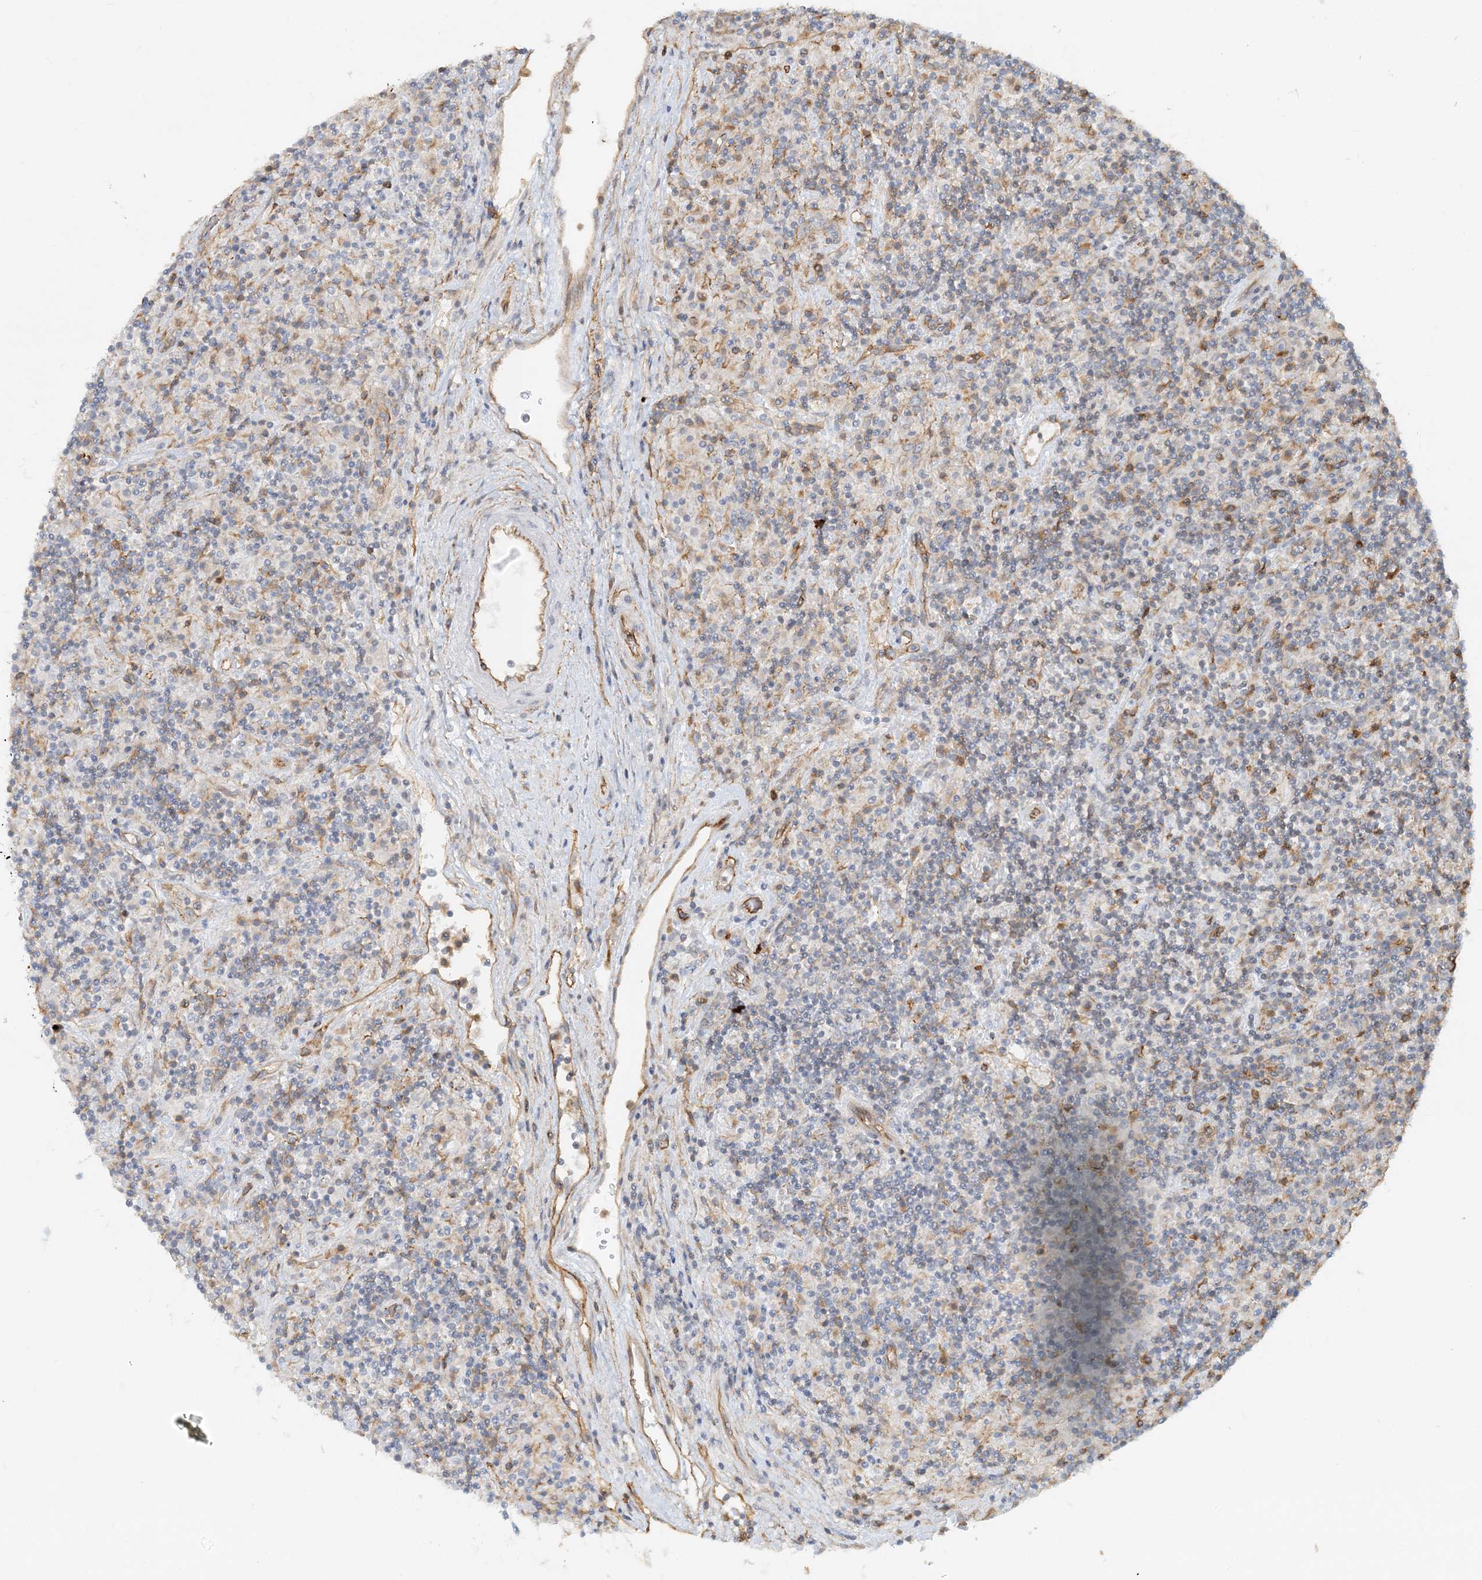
{"staining": {"intensity": "weak", "quantity": "<25%", "location": "cytoplasmic/membranous"}, "tissue": "lymphoma", "cell_type": "Tumor cells", "image_type": "cancer", "snomed": [{"axis": "morphology", "description": "Hodgkin's disease, NOS"}, {"axis": "topography", "description": "Lymph node"}], "caption": "High magnification brightfield microscopy of lymphoma stained with DAB (brown) and counterstained with hematoxylin (blue): tumor cells show no significant staining.", "gene": "DNAH1", "patient": {"sex": "male", "age": 70}}